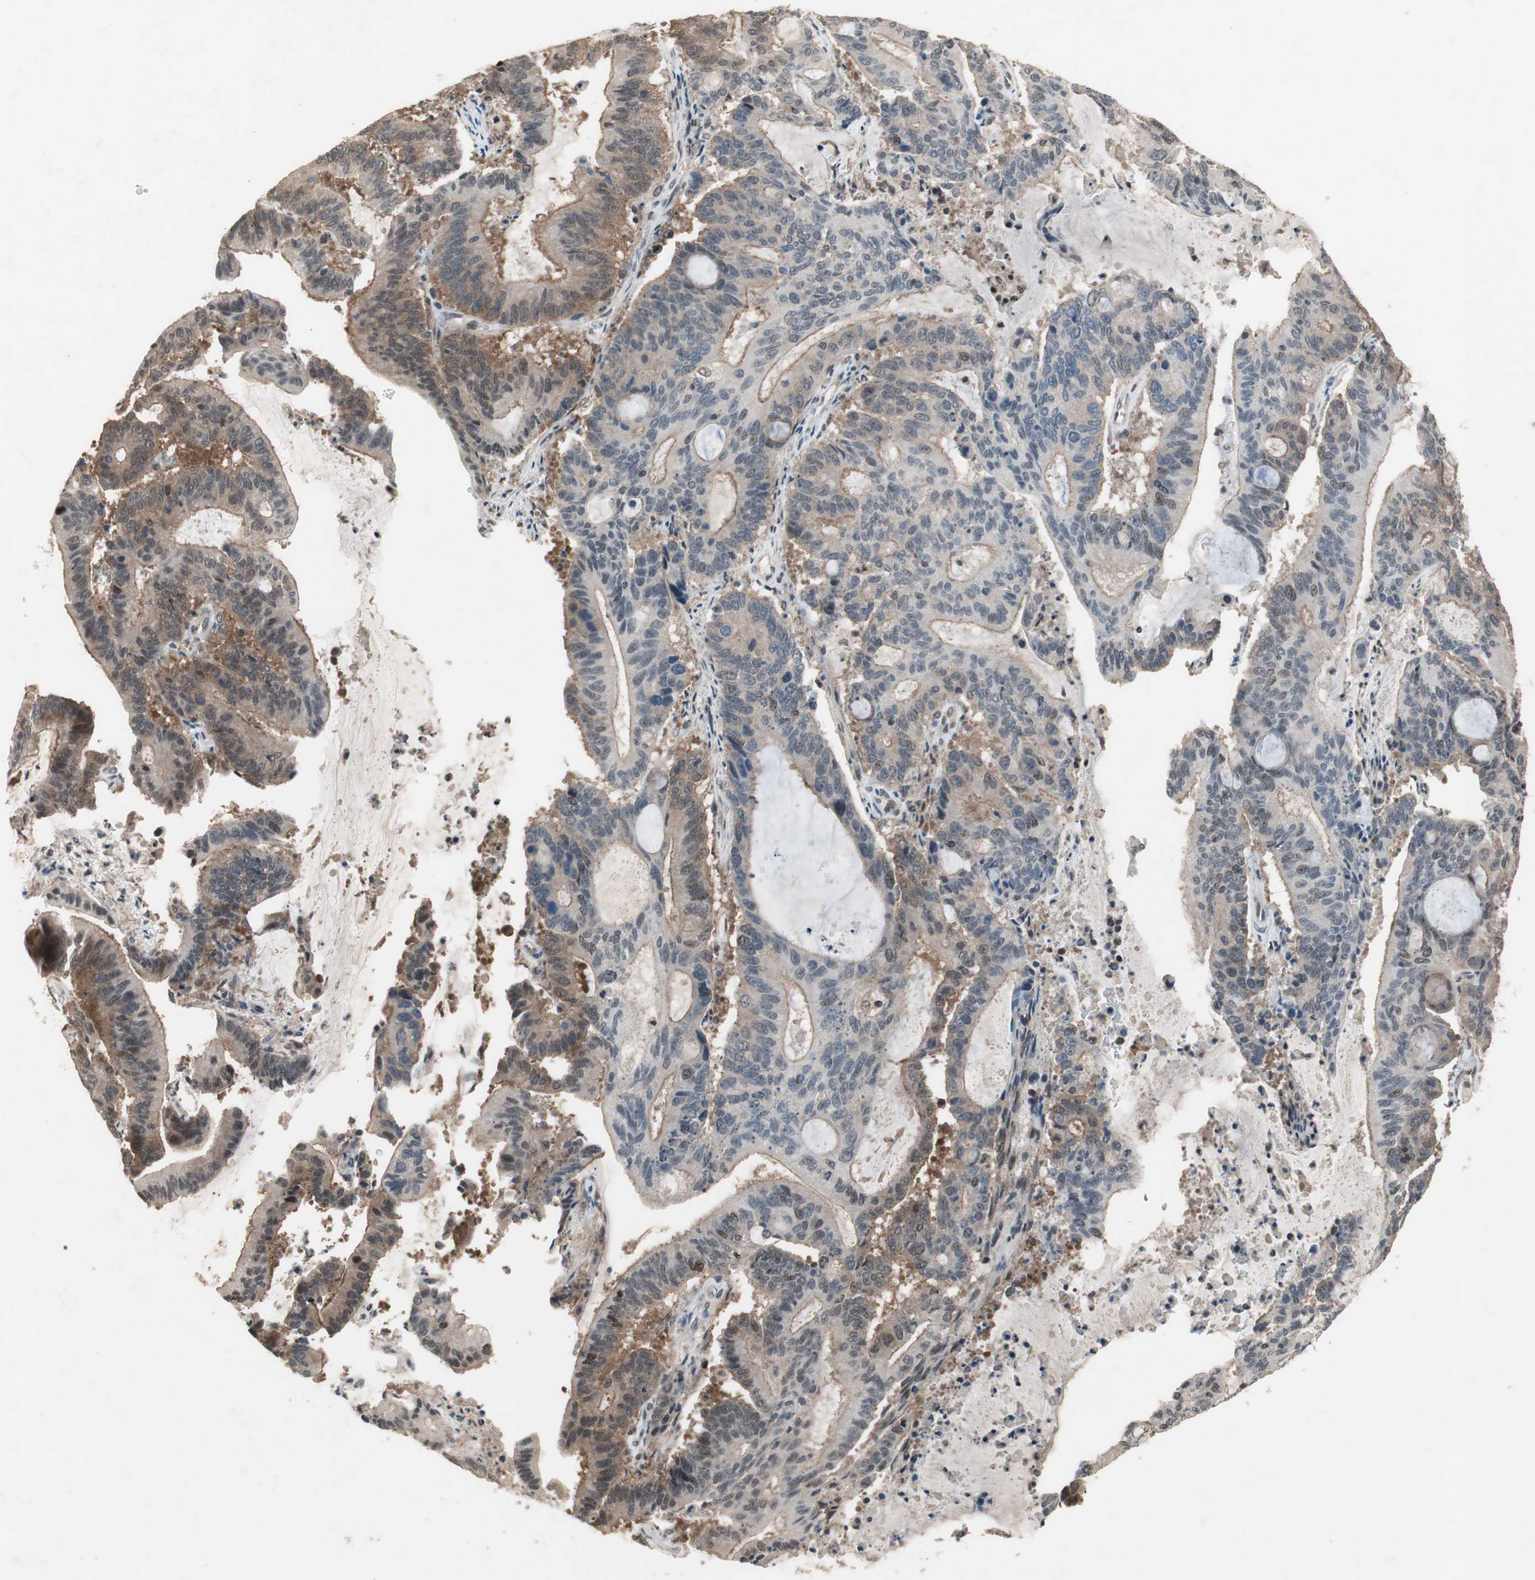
{"staining": {"intensity": "moderate", "quantity": "25%-75%", "location": "cytoplasmic/membranous,nuclear"}, "tissue": "liver cancer", "cell_type": "Tumor cells", "image_type": "cancer", "snomed": [{"axis": "morphology", "description": "Cholangiocarcinoma"}, {"axis": "topography", "description": "Liver"}], "caption": "A histopathology image showing moderate cytoplasmic/membranous and nuclear positivity in about 25%-75% of tumor cells in liver cholangiocarcinoma, as visualized by brown immunohistochemical staining.", "gene": "GART", "patient": {"sex": "female", "age": 73}}